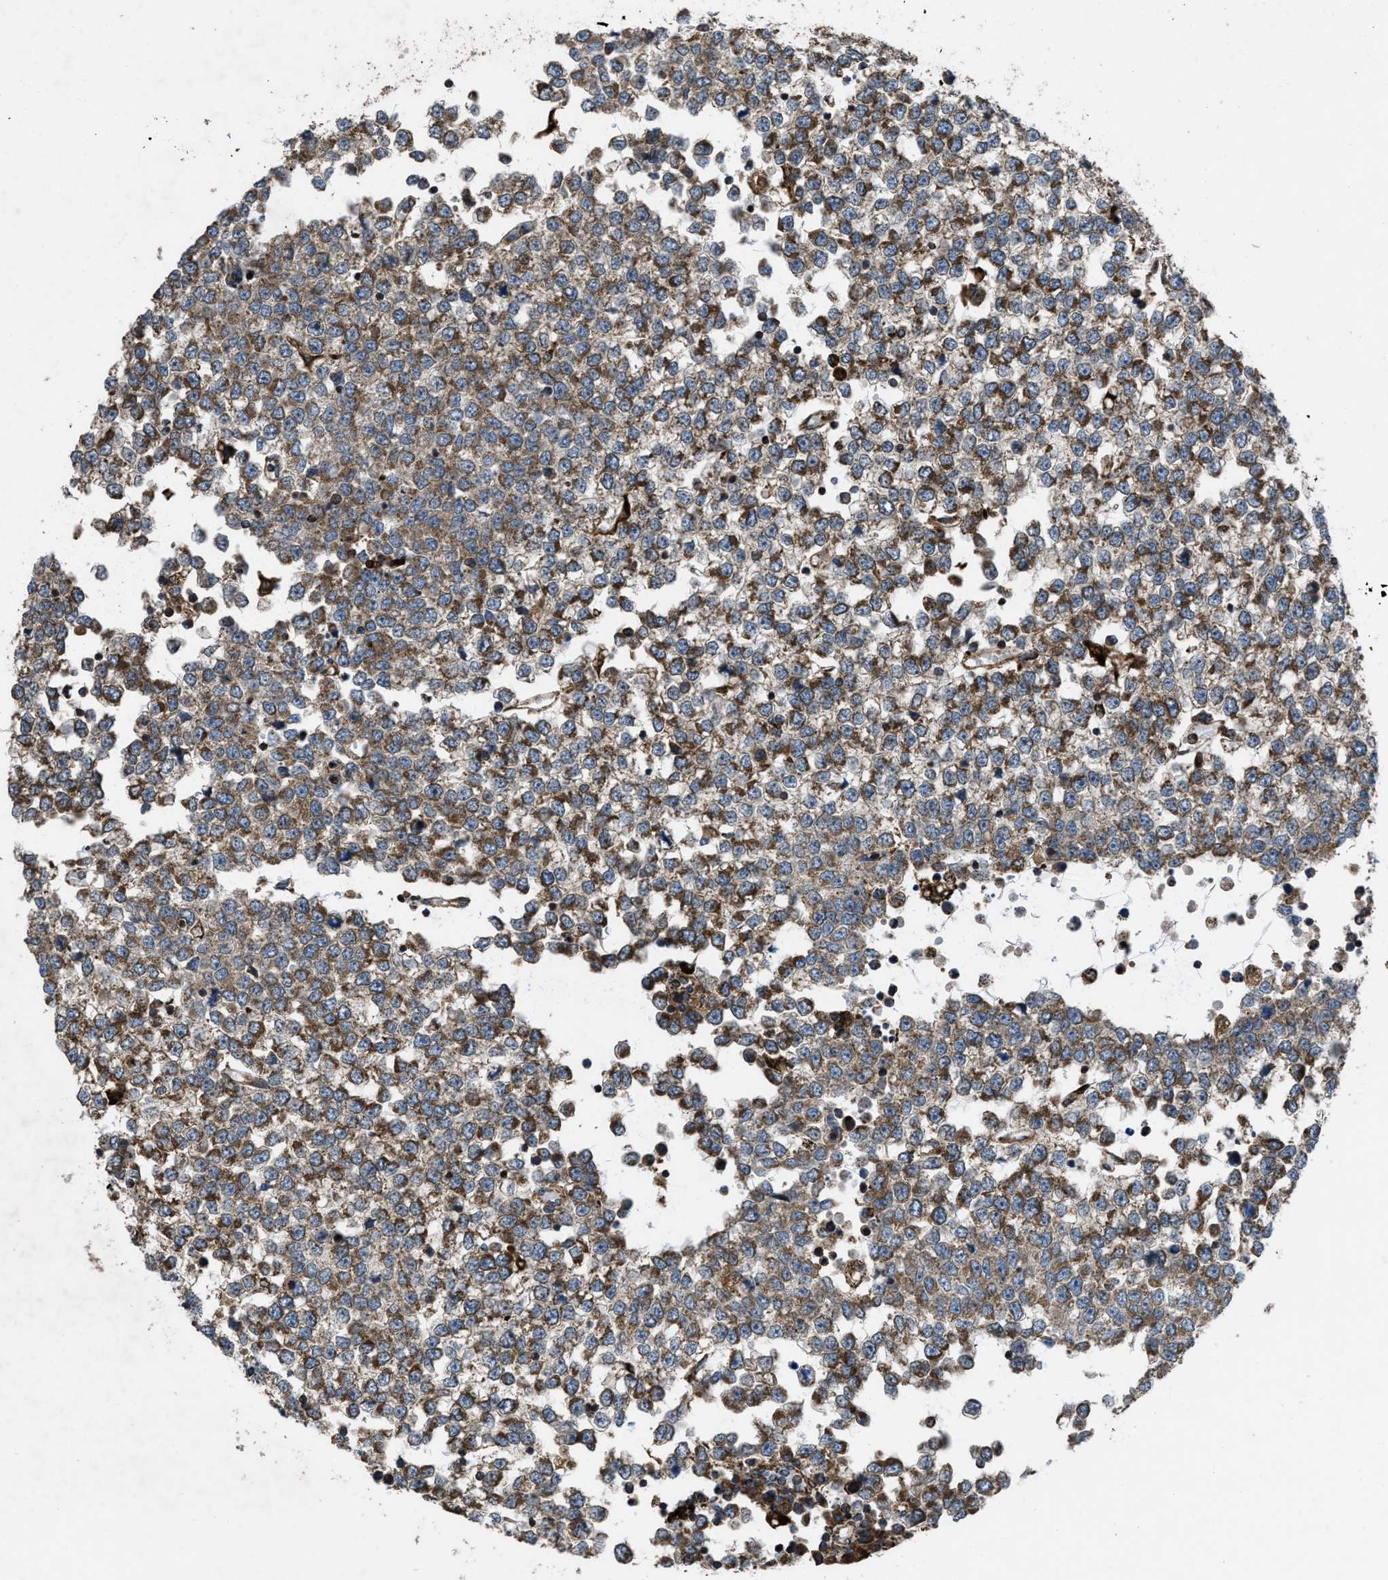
{"staining": {"intensity": "moderate", "quantity": ">75%", "location": "cytoplasmic/membranous"}, "tissue": "testis cancer", "cell_type": "Tumor cells", "image_type": "cancer", "snomed": [{"axis": "morphology", "description": "Seminoma, NOS"}, {"axis": "topography", "description": "Testis"}], "caption": "This is an image of IHC staining of seminoma (testis), which shows moderate positivity in the cytoplasmic/membranous of tumor cells.", "gene": "PER3", "patient": {"sex": "male", "age": 65}}